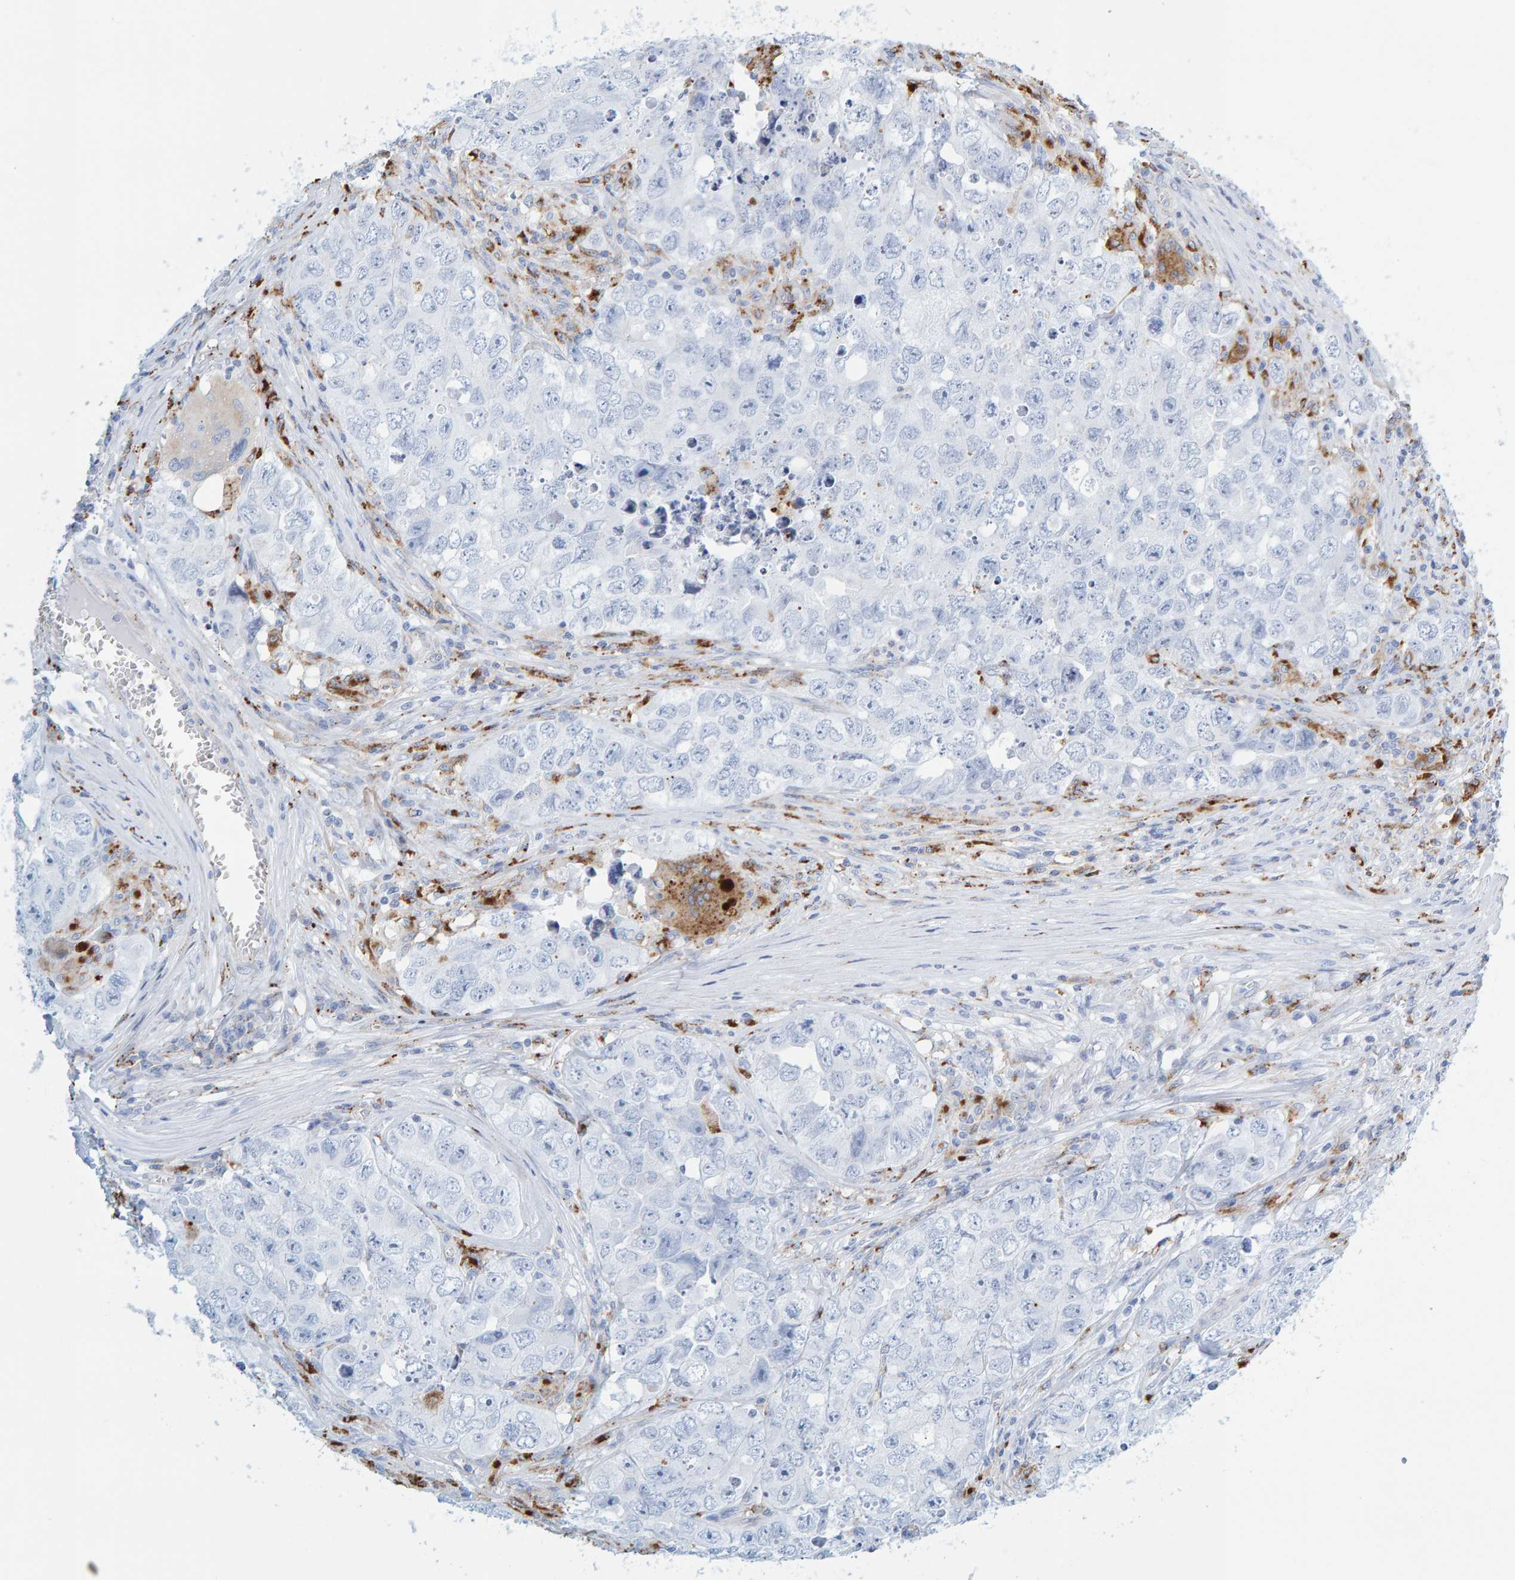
{"staining": {"intensity": "negative", "quantity": "none", "location": "none"}, "tissue": "testis cancer", "cell_type": "Tumor cells", "image_type": "cancer", "snomed": [{"axis": "morphology", "description": "Seminoma, NOS"}, {"axis": "morphology", "description": "Carcinoma, Embryonal, NOS"}, {"axis": "topography", "description": "Testis"}], "caption": "Testis cancer was stained to show a protein in brown. There is no significant expression in tumor cells.", "gene": "BIN3", "patient": {"sex": "male", "age": 43}}